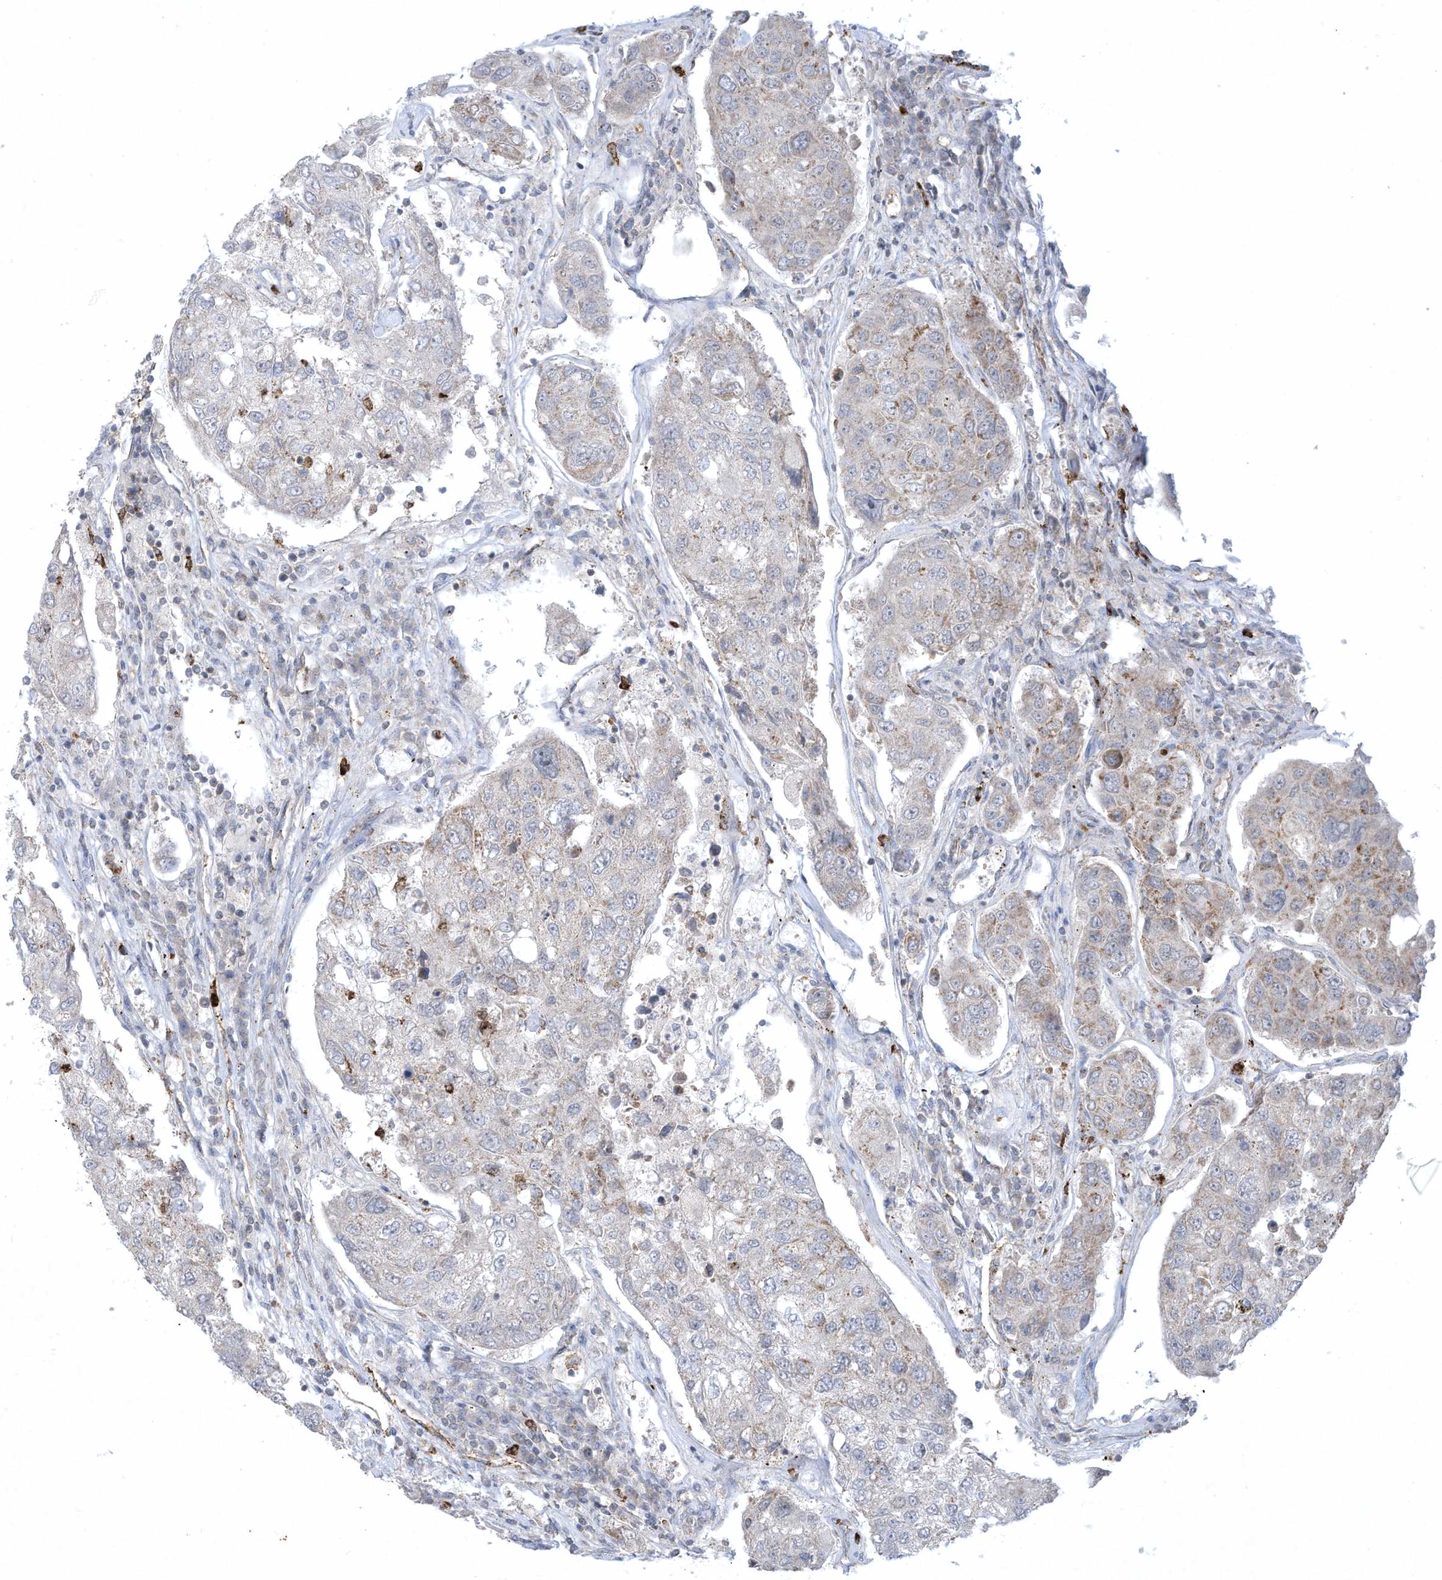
{"staining": {"intensity": "negative", "quantity": "none", "location": "none"}, "tissue": "urothelial cancer", "cell_type": "Tumor cells", "image_type": "cancer", "snomed": [{"axis": "morphology", "description": "Urothelial carcinoma, High grade"}, {"axis": "topography", "description": "Lymph node"}, {"axis": "topography", "description": "Urinary bladder"}], "caption": "Immunohistochemistry (IHC) of human urothelial cancer exhibits no staining in tumor cells.", "gene": "CHRNA4", "patient": {"sex": "male", "age": 51}}